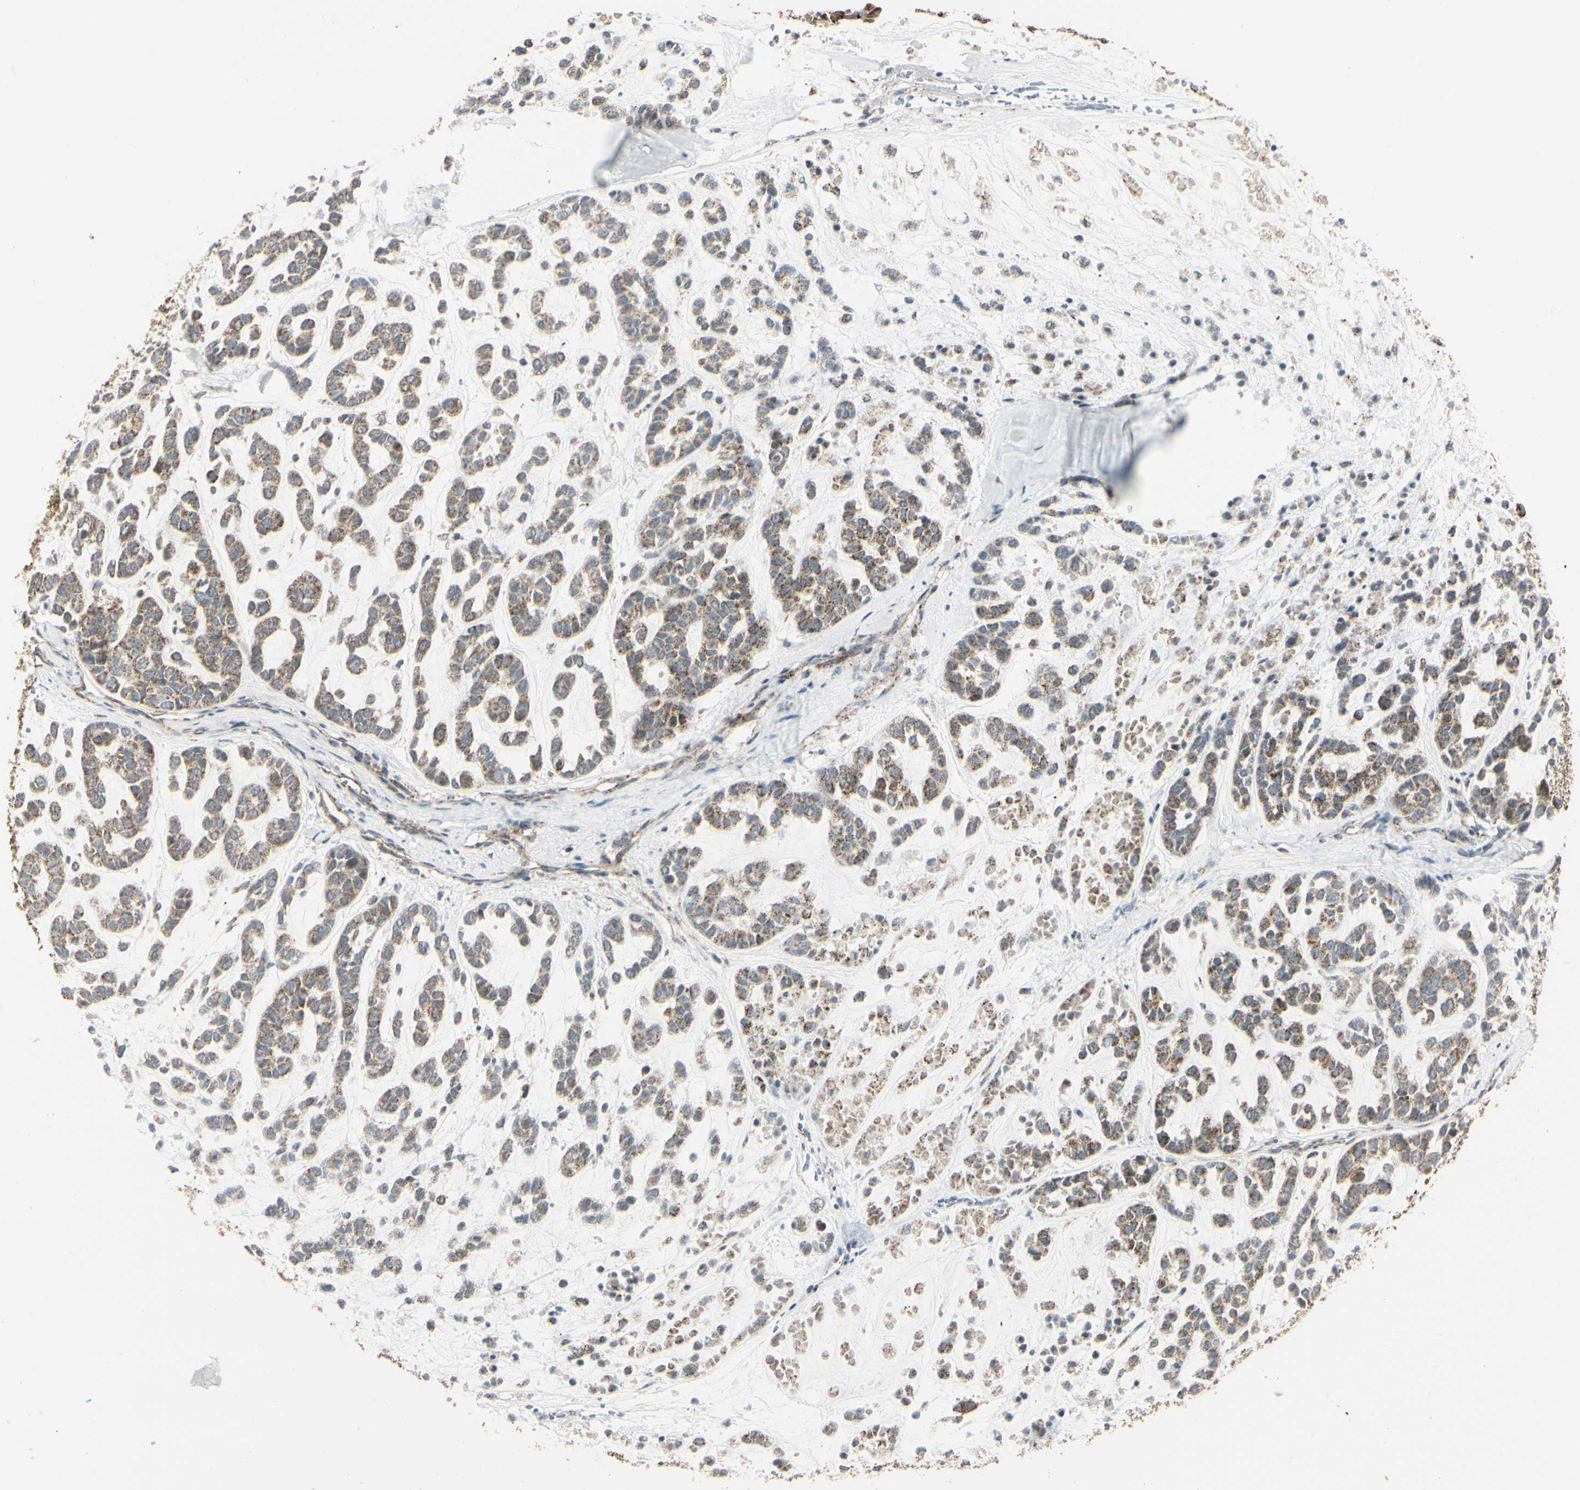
{"staining": {"intensity": "strong", "quantity": ">75%", "location": "cytoplasmic/membranous"}, "tissue": "head and neck cancer", "cell_type": "Tumor cells", "image_type": "cancer", "snomed": [{"axis": "morphology", "description": "Adenocarcinoma, NOS"}, {"axis": "morphology", "description": "Adenoma, NOS"}, {"axis": "topography", "description": "Head-Neck"}], "caption": "Head and neck adenocarcinoma stained with a brown dye displays strong cytoplasmic/membranous positive positivity in about >75% of tumor cells.", "gene": "ANKS6", "patient": {"sex": "female", "age": 55}}